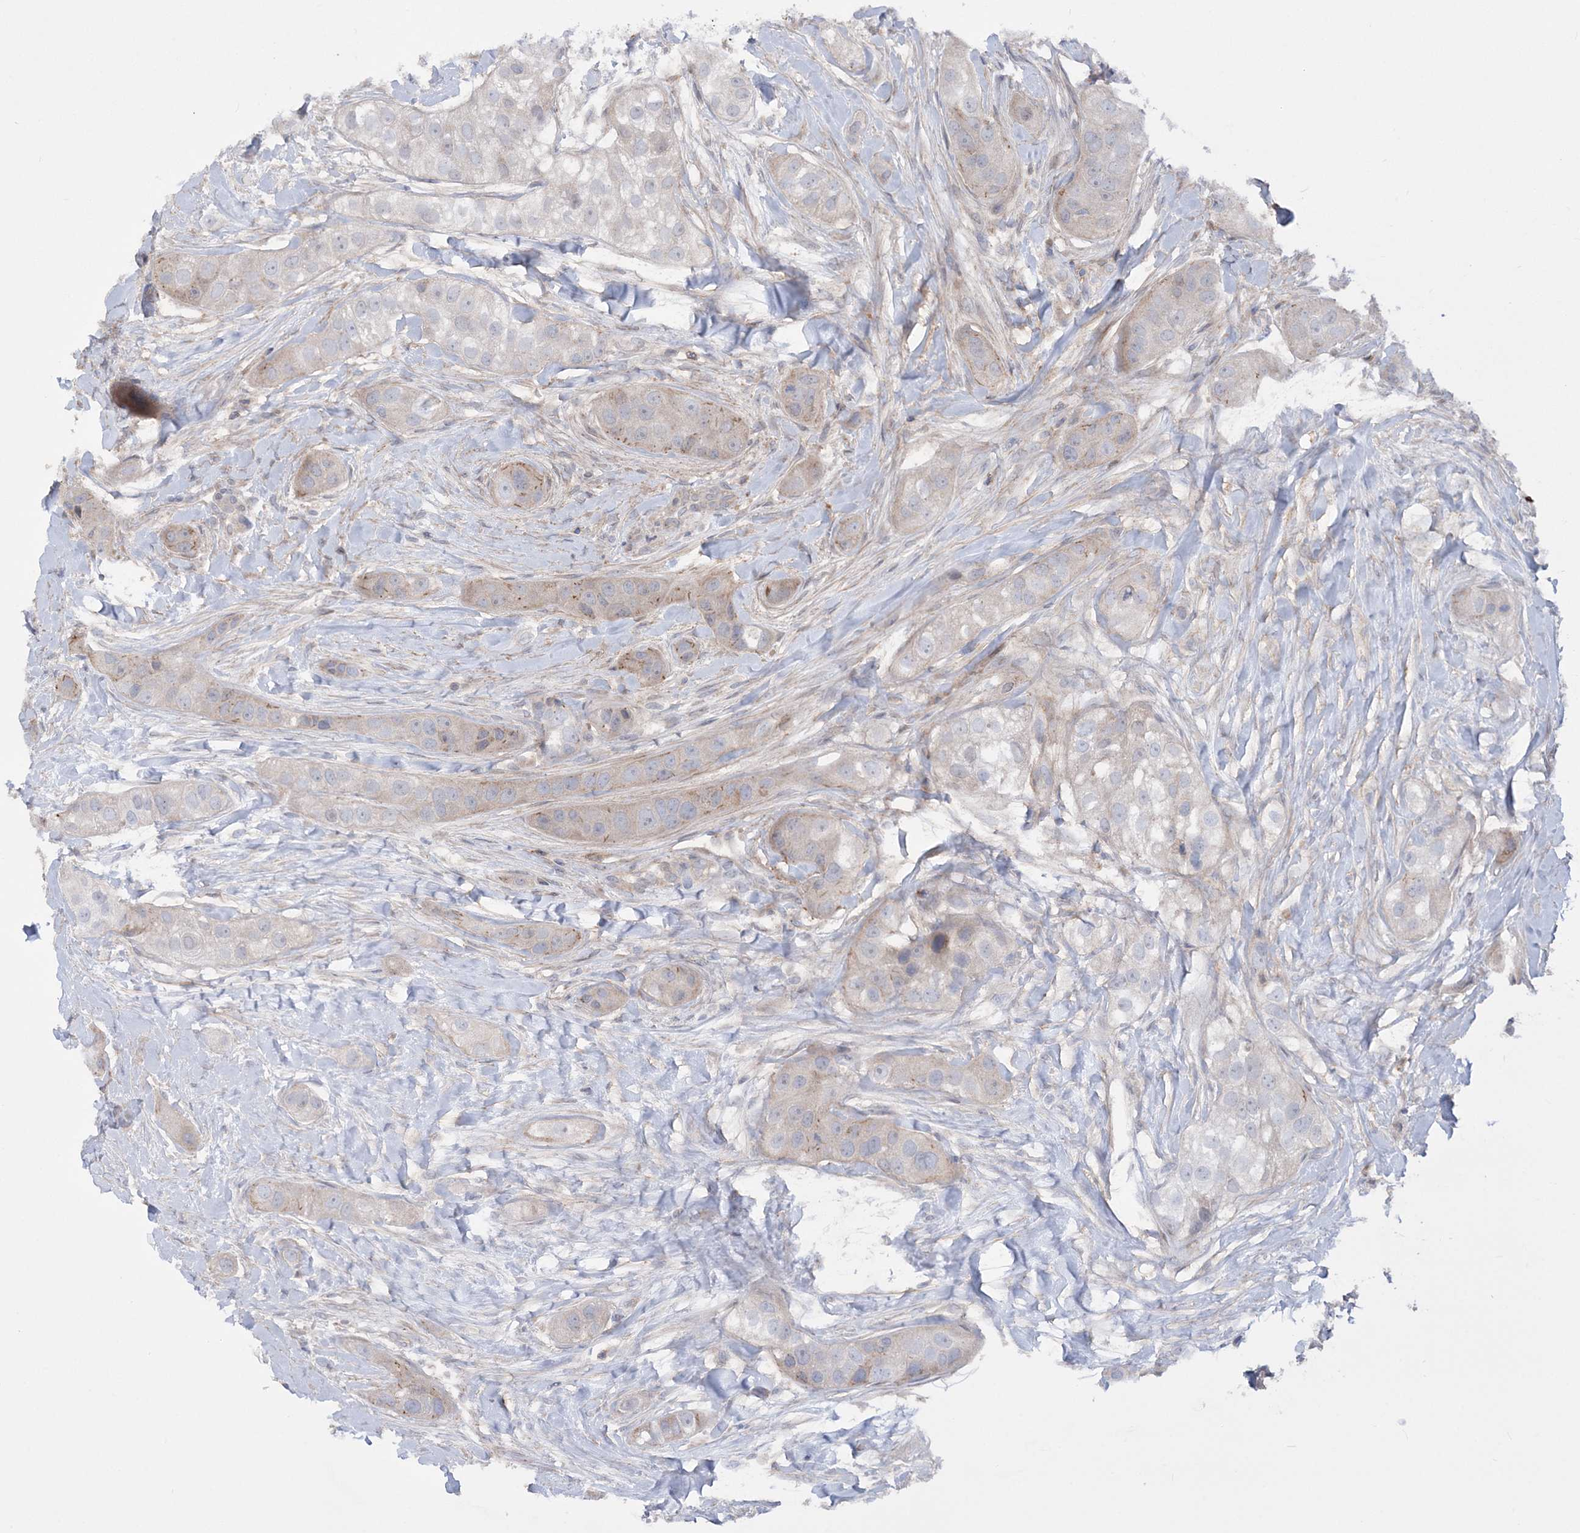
{"staining": {"intensity": "weak", "quantity": "<25%", "location": "cytoplasmic/membranous"}, "tissue": "head and neck cancer", "cell_type": "Tumor cells", "image_type": "cancer", "snomed": [{"axis": "morphology", "description": "Normal tissue, NOS"}, {"axis": "morphology", "description": "Squamous cell carcinoma, NOS"}, {"axis": "topography", "description": "Skeletal muscle"}, {"axis": "topography", "description": "Head-Neck"}], "caption": "DAB (3,3'-diaminobenzidine) immunohistochemical staining of human head and neck cancer exhibits no significant expression in tumor cells.", "gene": "SLFN14", "patient": {"sex": "male", "age": 51}}